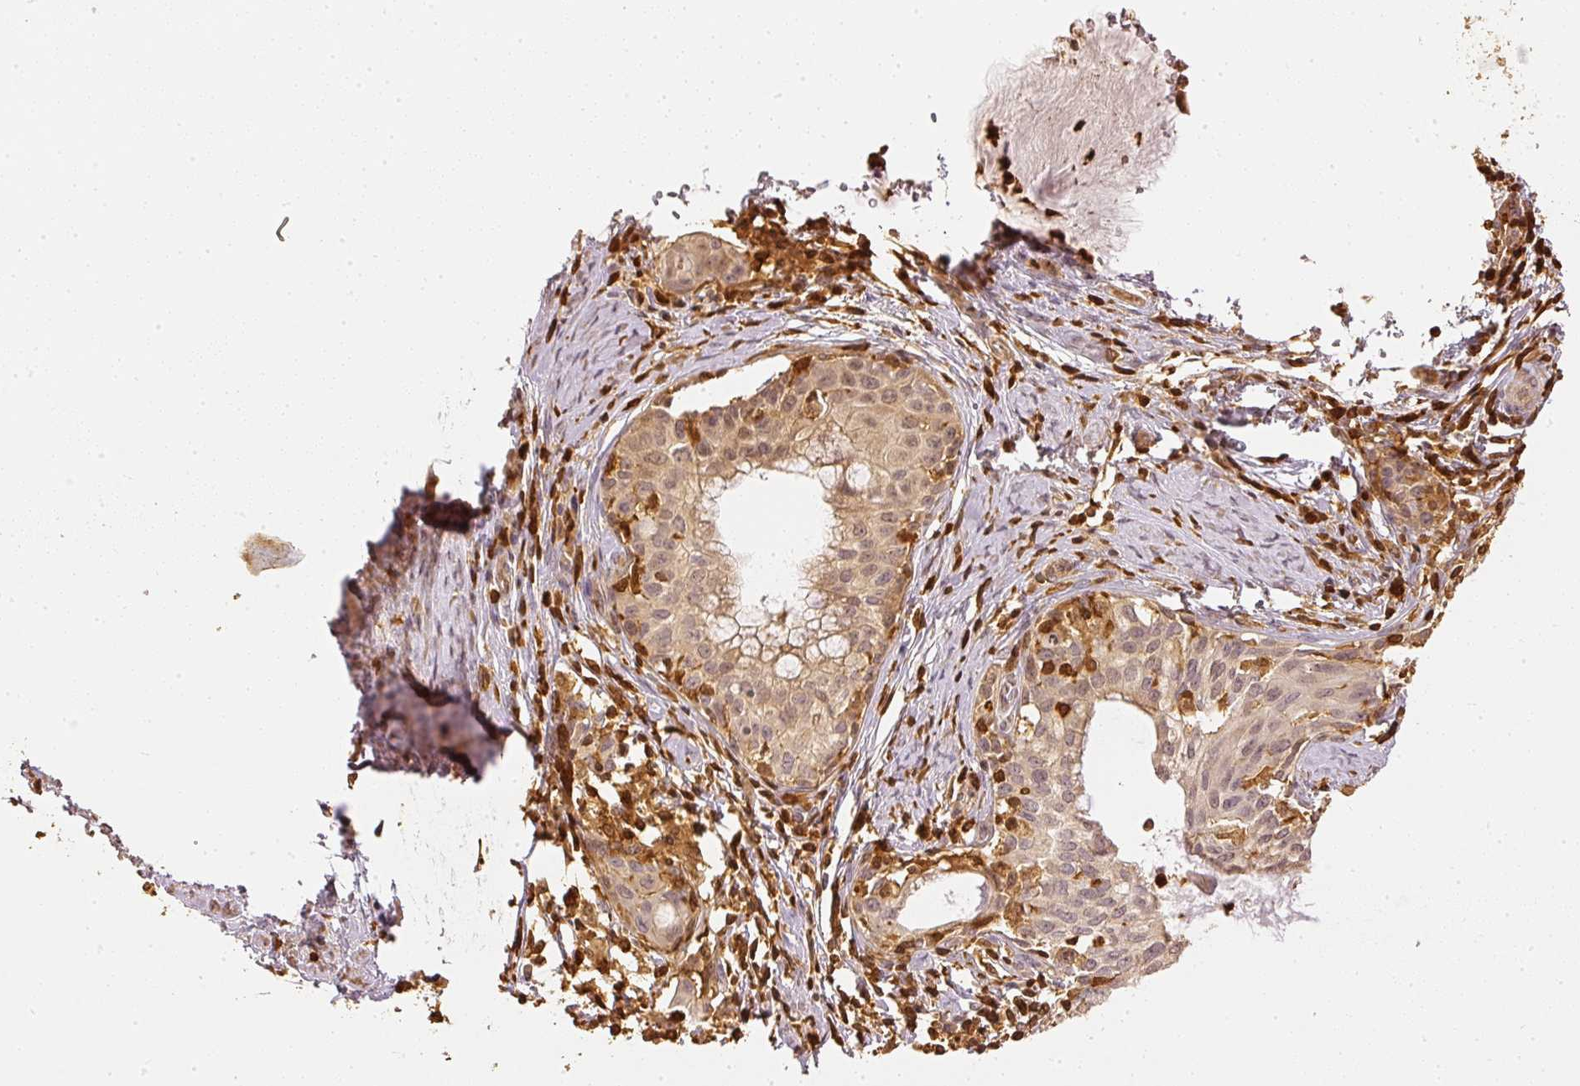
{"staining": {"intensity": "weak", "quantity": ">75%", "location": "cytoplasmic/membranous,nuclear"}, "tissue": "cervical cancer", "cell_type": "Tumor cells", "image_type": "cancer", "snomed": [{"axis": "morphology", "description": "Squamous cell carcinoma, NOS"}, {"axis": "morphology", "description": "Adenocarcinoma, NOS"}, {"axis": "topography", "description": "Cervix"}], "caption": "Human cervical cancer stained with a brown dye reveals weak cytoplasmic/membranous and nuclear positive positivity in approximately >75% of tumor cells.", "gene": "PFN1", "patient": {"sex": "female", "age": 52}}